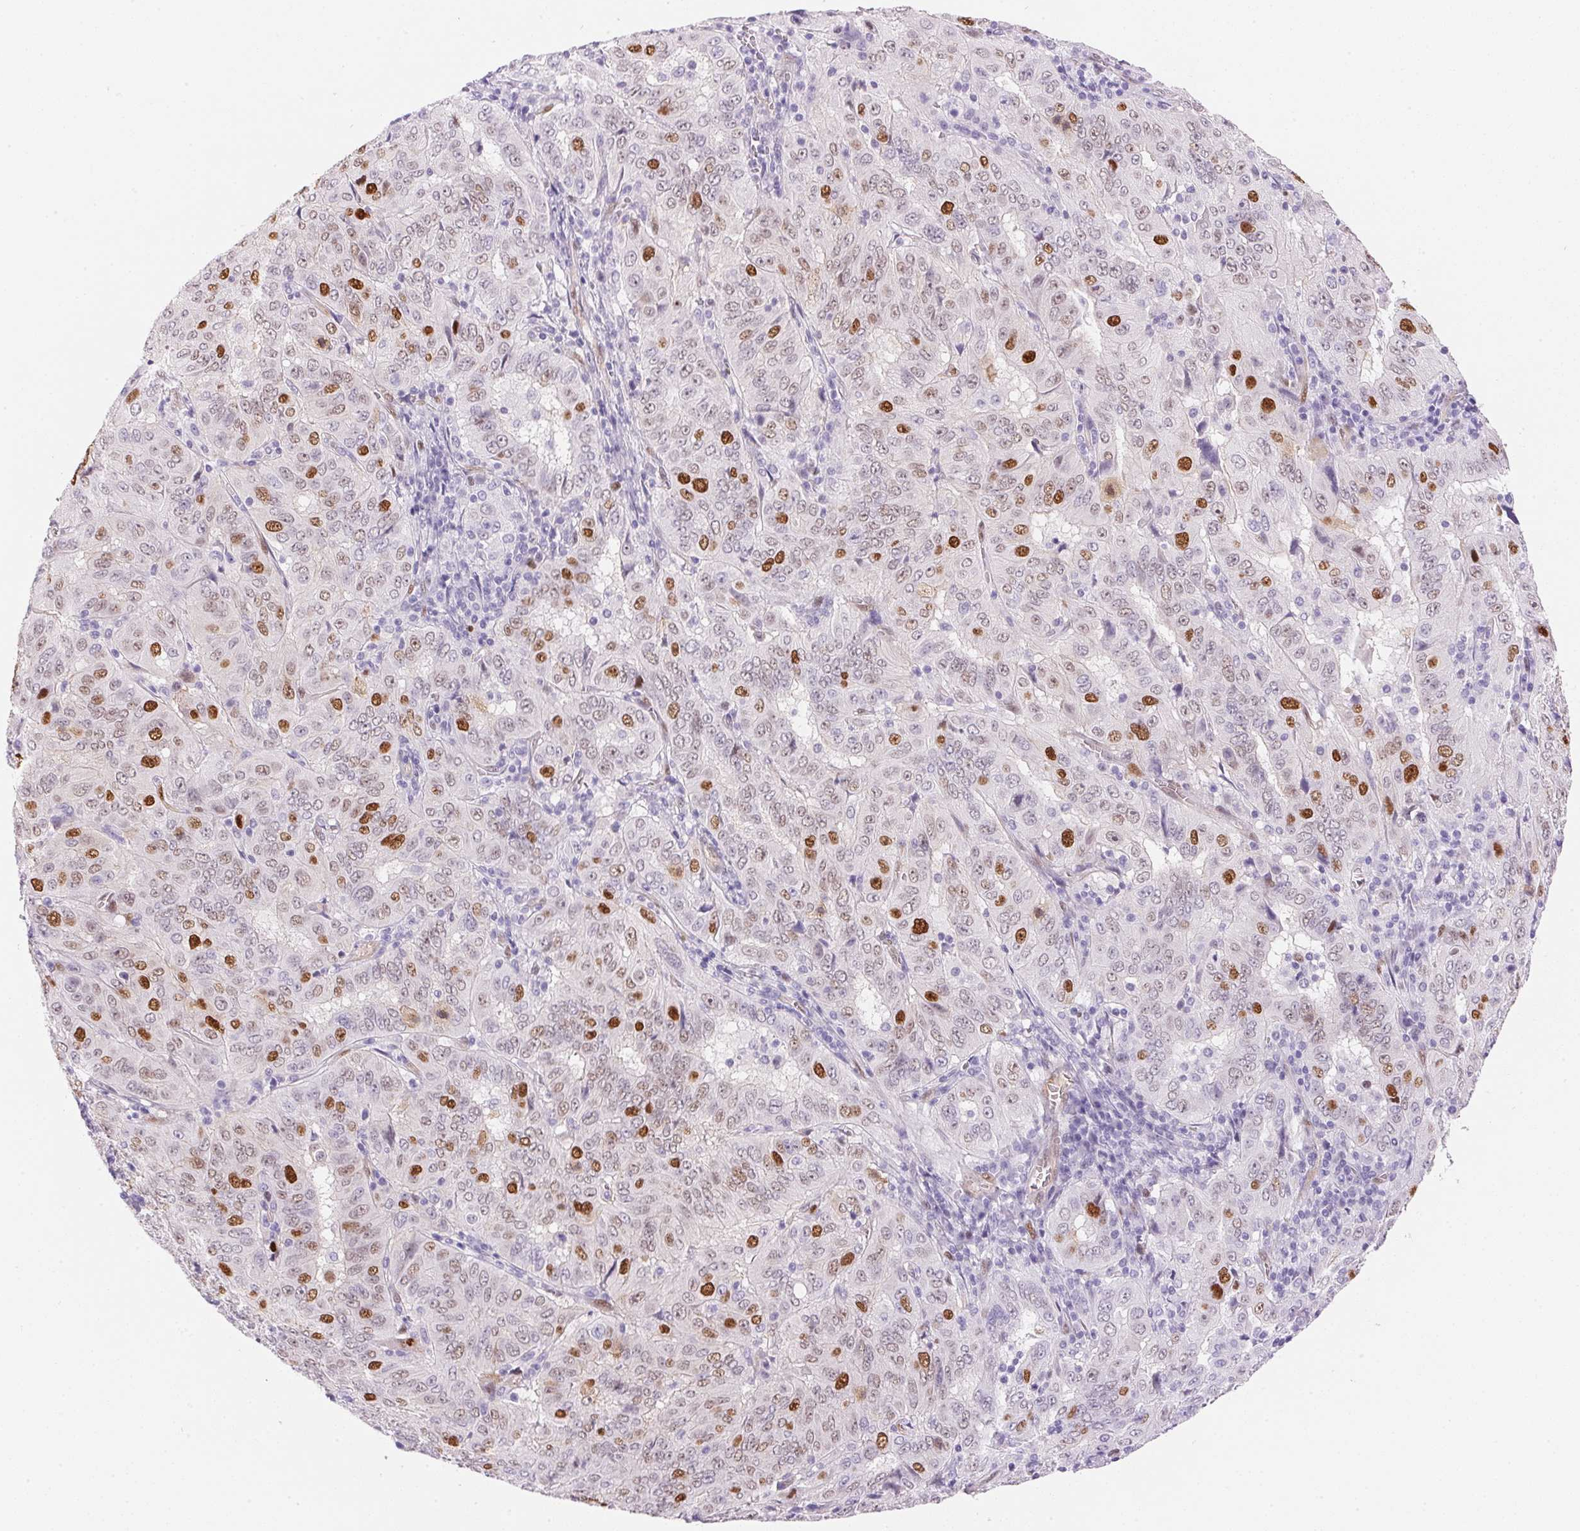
{"staining": {"intensity": "strong", "quantity": "<25%", "location": "nuclear"}, "tissue": "pancreatic cancer", "cell_type": "Tumor cells", "image_type": "cancer", "snomed": [{"axis": "morphology", "description": "Adenocarcinoma, NOS"}, {"axis": "topography", "description": "Pancreas"}], "caption": "Pancreatic cancer stained for a protein demonstrates strong nuclear positivity in tumor cells. (IHC, brightfield microscopy, high magnification).", "gene": "SMTN", "patient": {"sex": "male", "age": 63}}